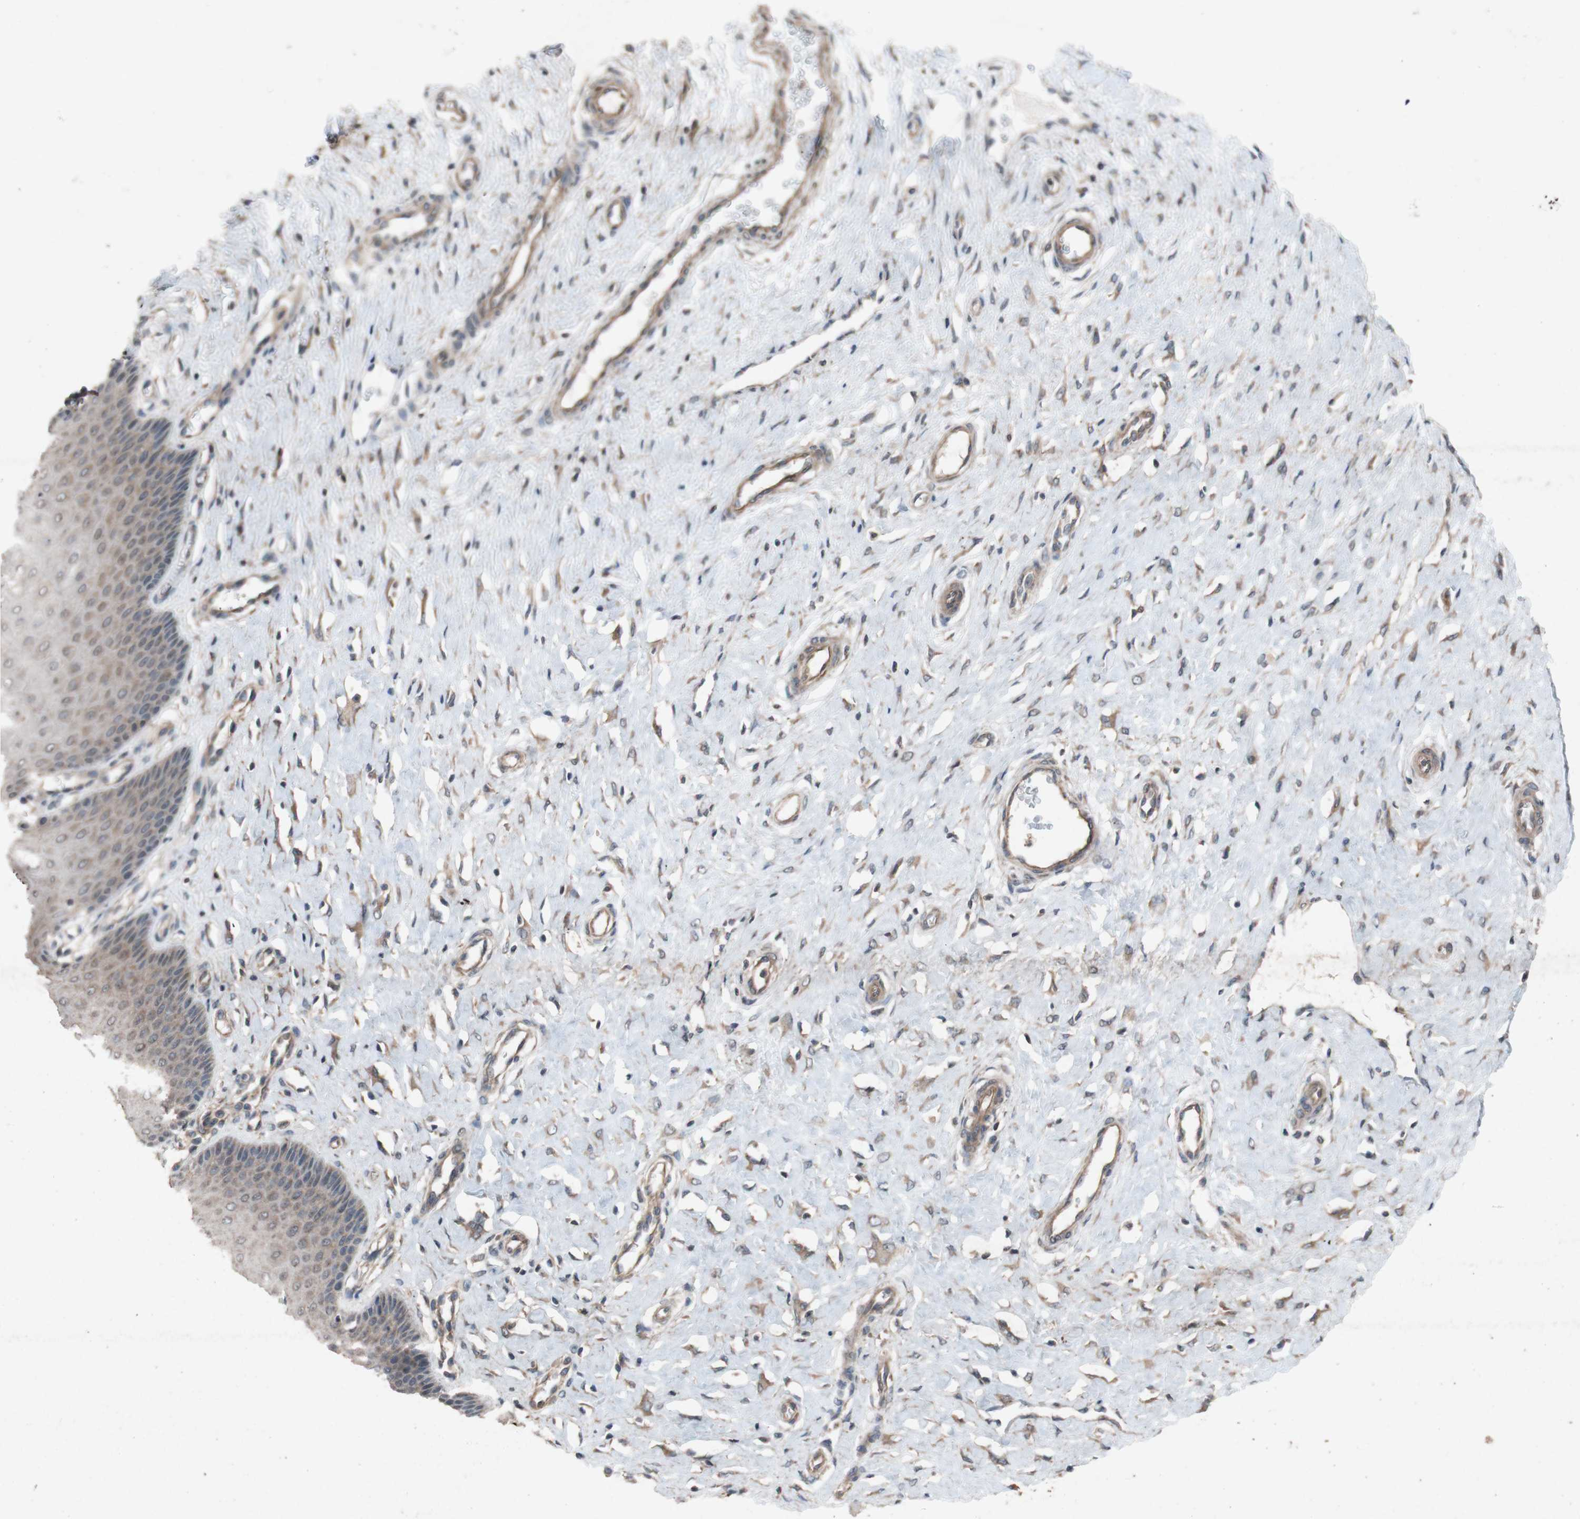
{"staining": {"intensity": "moderate", "quantity": ">75%", "location": "cytoplasmic/membranous"}, "tissue": "cervix", "cell_type": "Glandular cells", "image_type": "normal", "snomed": [{"axis": "morphology", "description": "Normal tissue, NOS"}, {"axis": "topography", "description": "Cervix"}], "caption": "Cervix stained for a protein (brown) demonstrates moderate cytoplasmic/membranous positive expression in approximately >75% of glandular cells.", "gene": "ATP6V1F", "patient": {"sex": "female", "age": 55}}